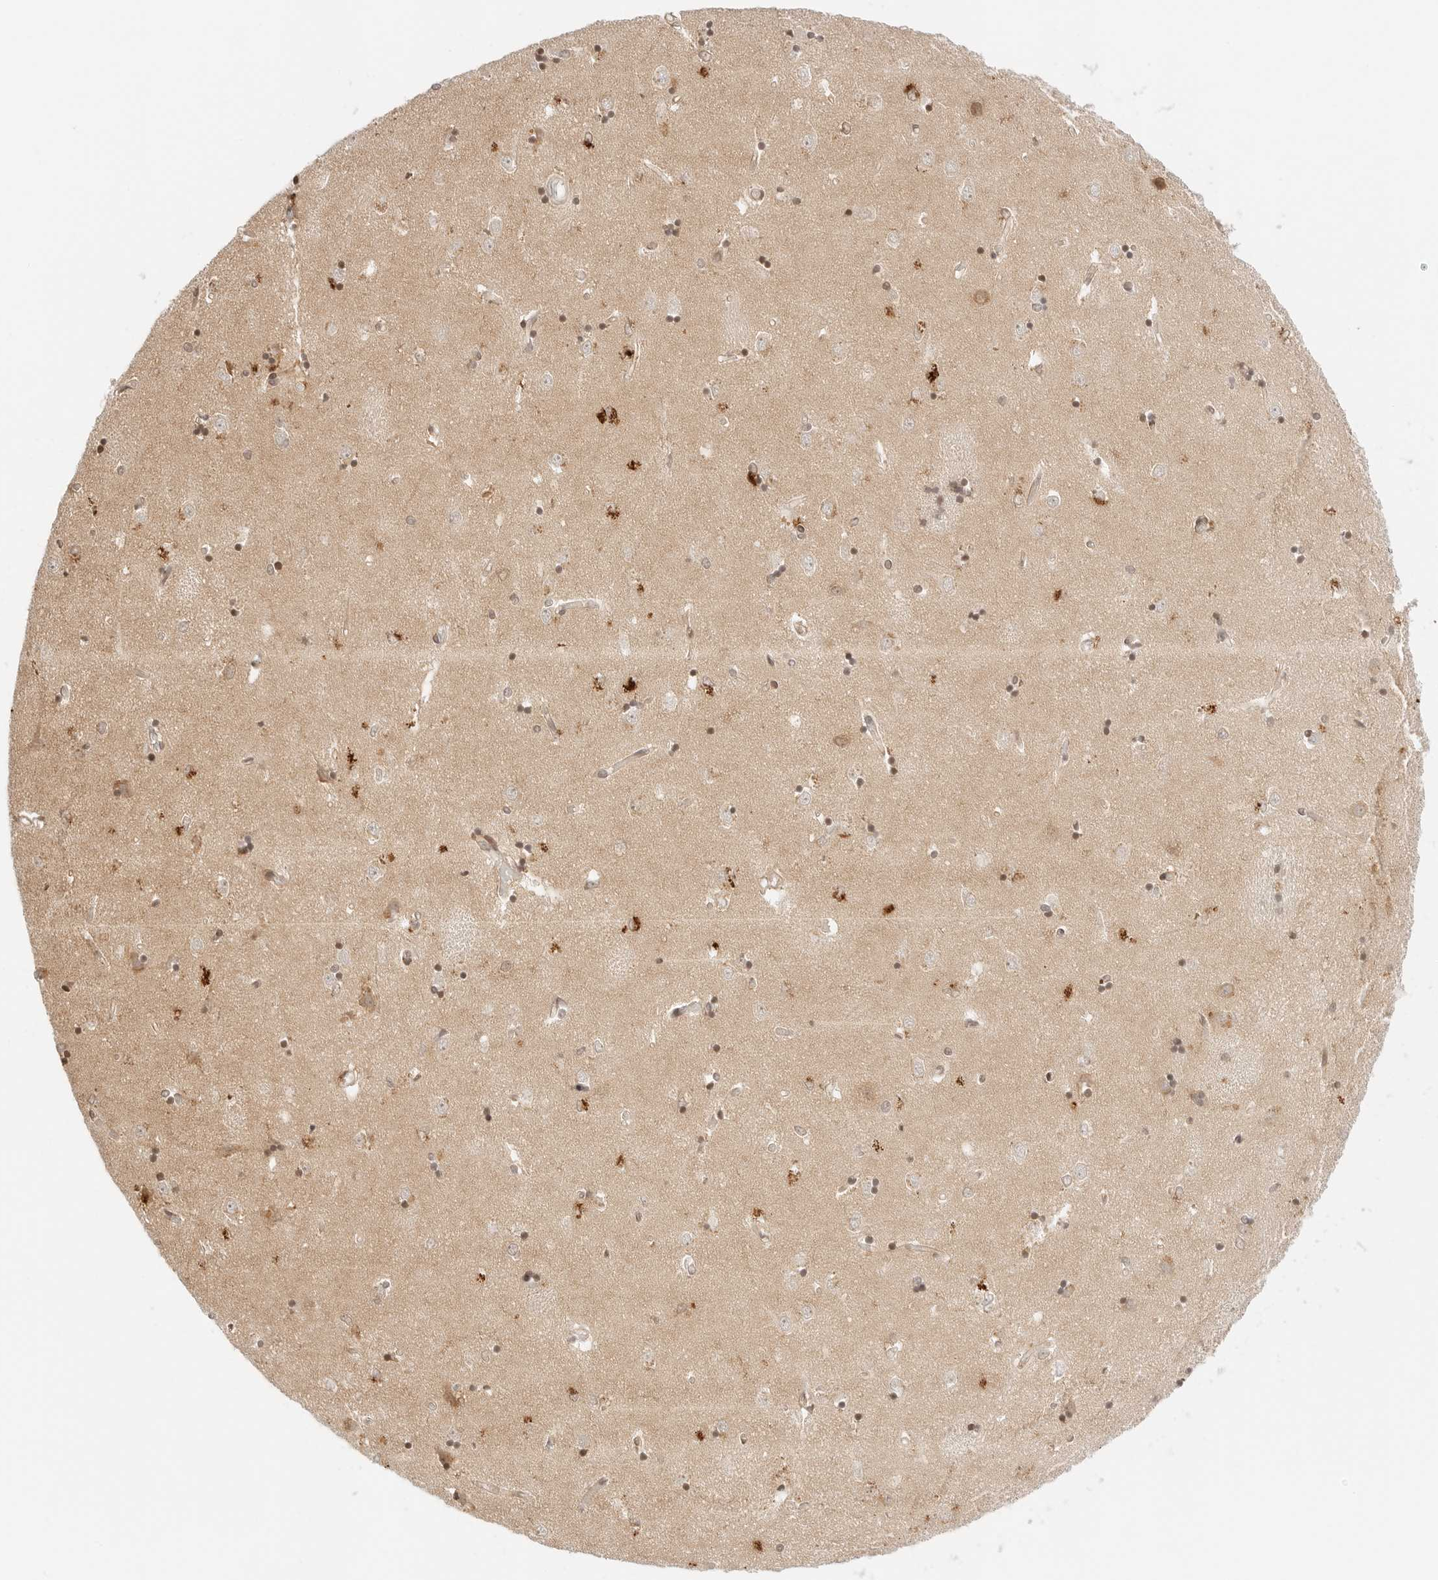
{"staining": {"intensity": "moderate", "quantity": "25%-75%", "location": "nuclear"}, "tissue": "caudate", "cell_type": "Glial cells", "image_type": "normal", "snomed": [{"axis": "morphology", "description": "Normal tissue, NOS"}, {"axis": "topography", "description": "Lateral ventricle wall"}], "caption": "Caudate stained for a protein (brown) demonstrates moderate nuclear positive staining in approximately 25%-75% of glial cells.", "gene": "RPS6KL1", "patient": {"sex": "male", "age": 45}}